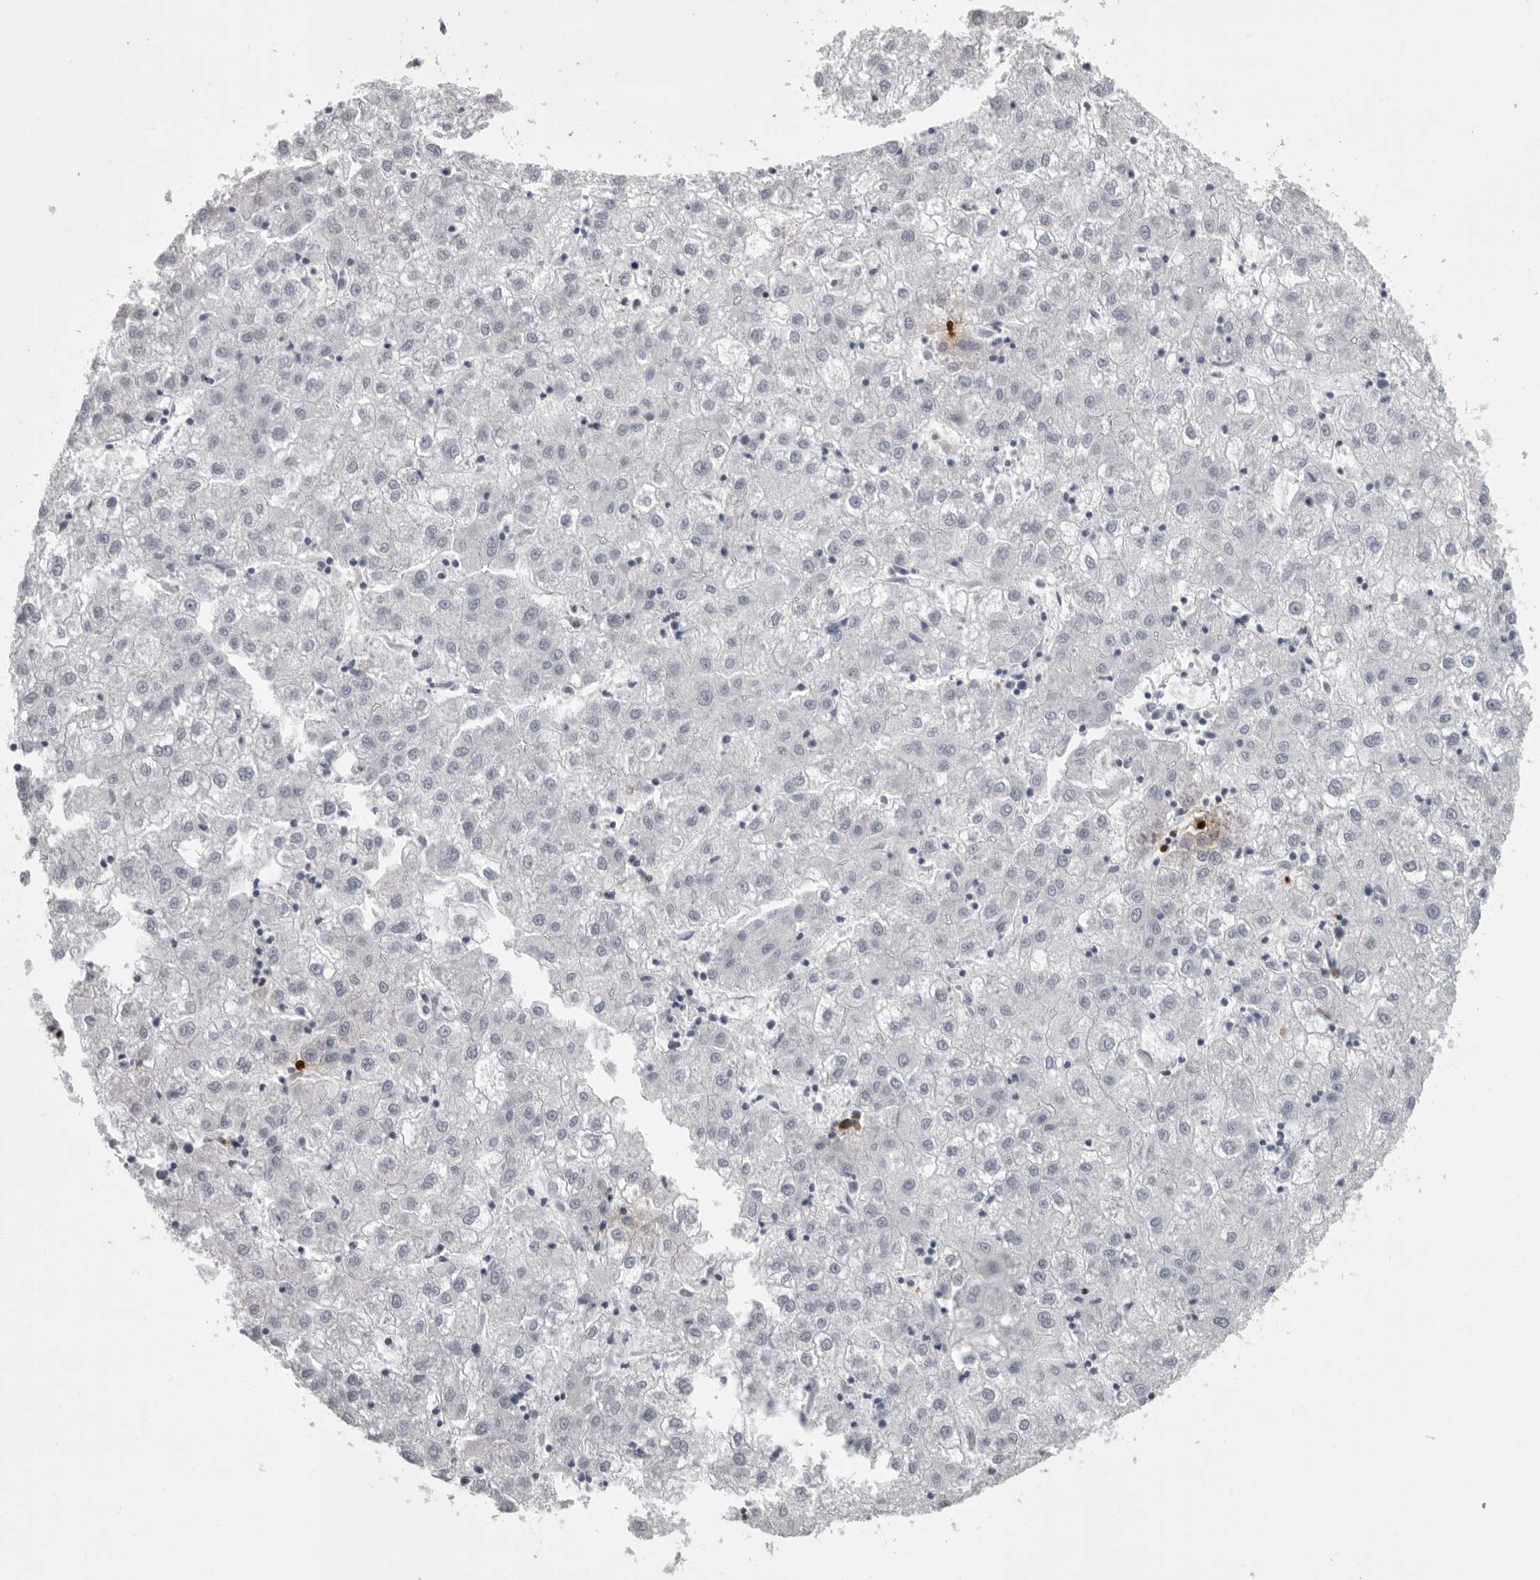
{"staining": {"intensity": "negative", "quantity": "none", "location": "none"}, "tissue": "liver cancer", "cell_type": "Tumor cells", "image_type": "cancer", "snomed": [{"axis": "morphology", "description": "Carcinoma, Hepatocellular, NOS"}, {"axis": "topography", "description": "Liver"}], "caption": "Photomicrograph shows no significant protein expression in tumor cells of liver hepatocellular carcinoma.", "gene": "GNLY", "patient": {"sex": "male", "age": 72}}